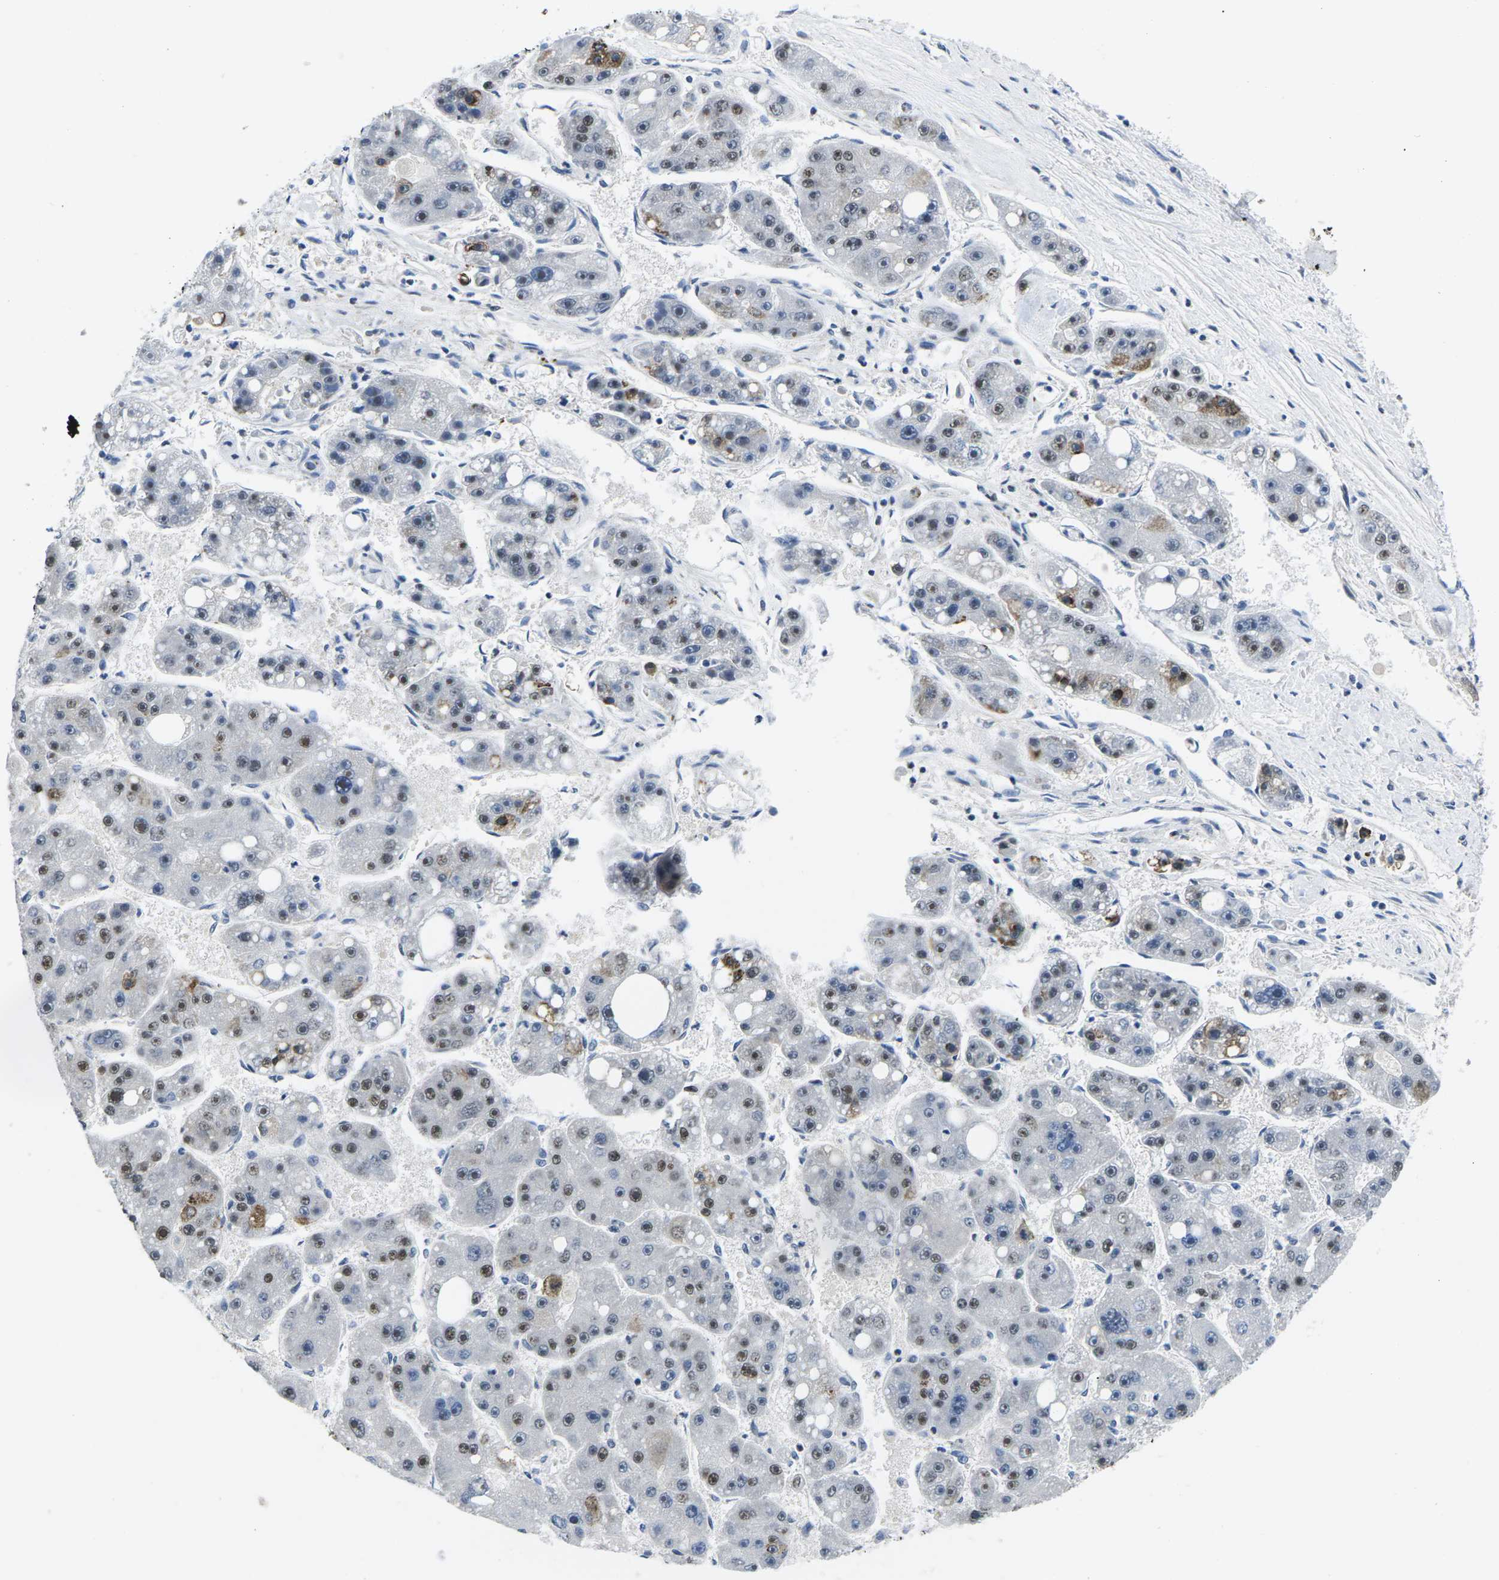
{"staining": {"intensity": "moderate", "quantity": "25%-75%", "location": "nuclear"}, "tissue": "liver cancer", "cell_type": "Tumor cells", "image_type": "cancer", "snomed": [{"axis": "morphology", "description": "Carcinoma, Hepatocellular, NOS"}, {"axis": "topography", "description": "Liver"}], "caption": "A brown stain highlights moderate nuclear staining of a protein in human liver hepatocellular carcinoma tumor cells. (DAB = brown stain, brightfield microscopy at high magnification).", "gene": "NSRP1", "patient": {"sex": "female", "age": 61}}